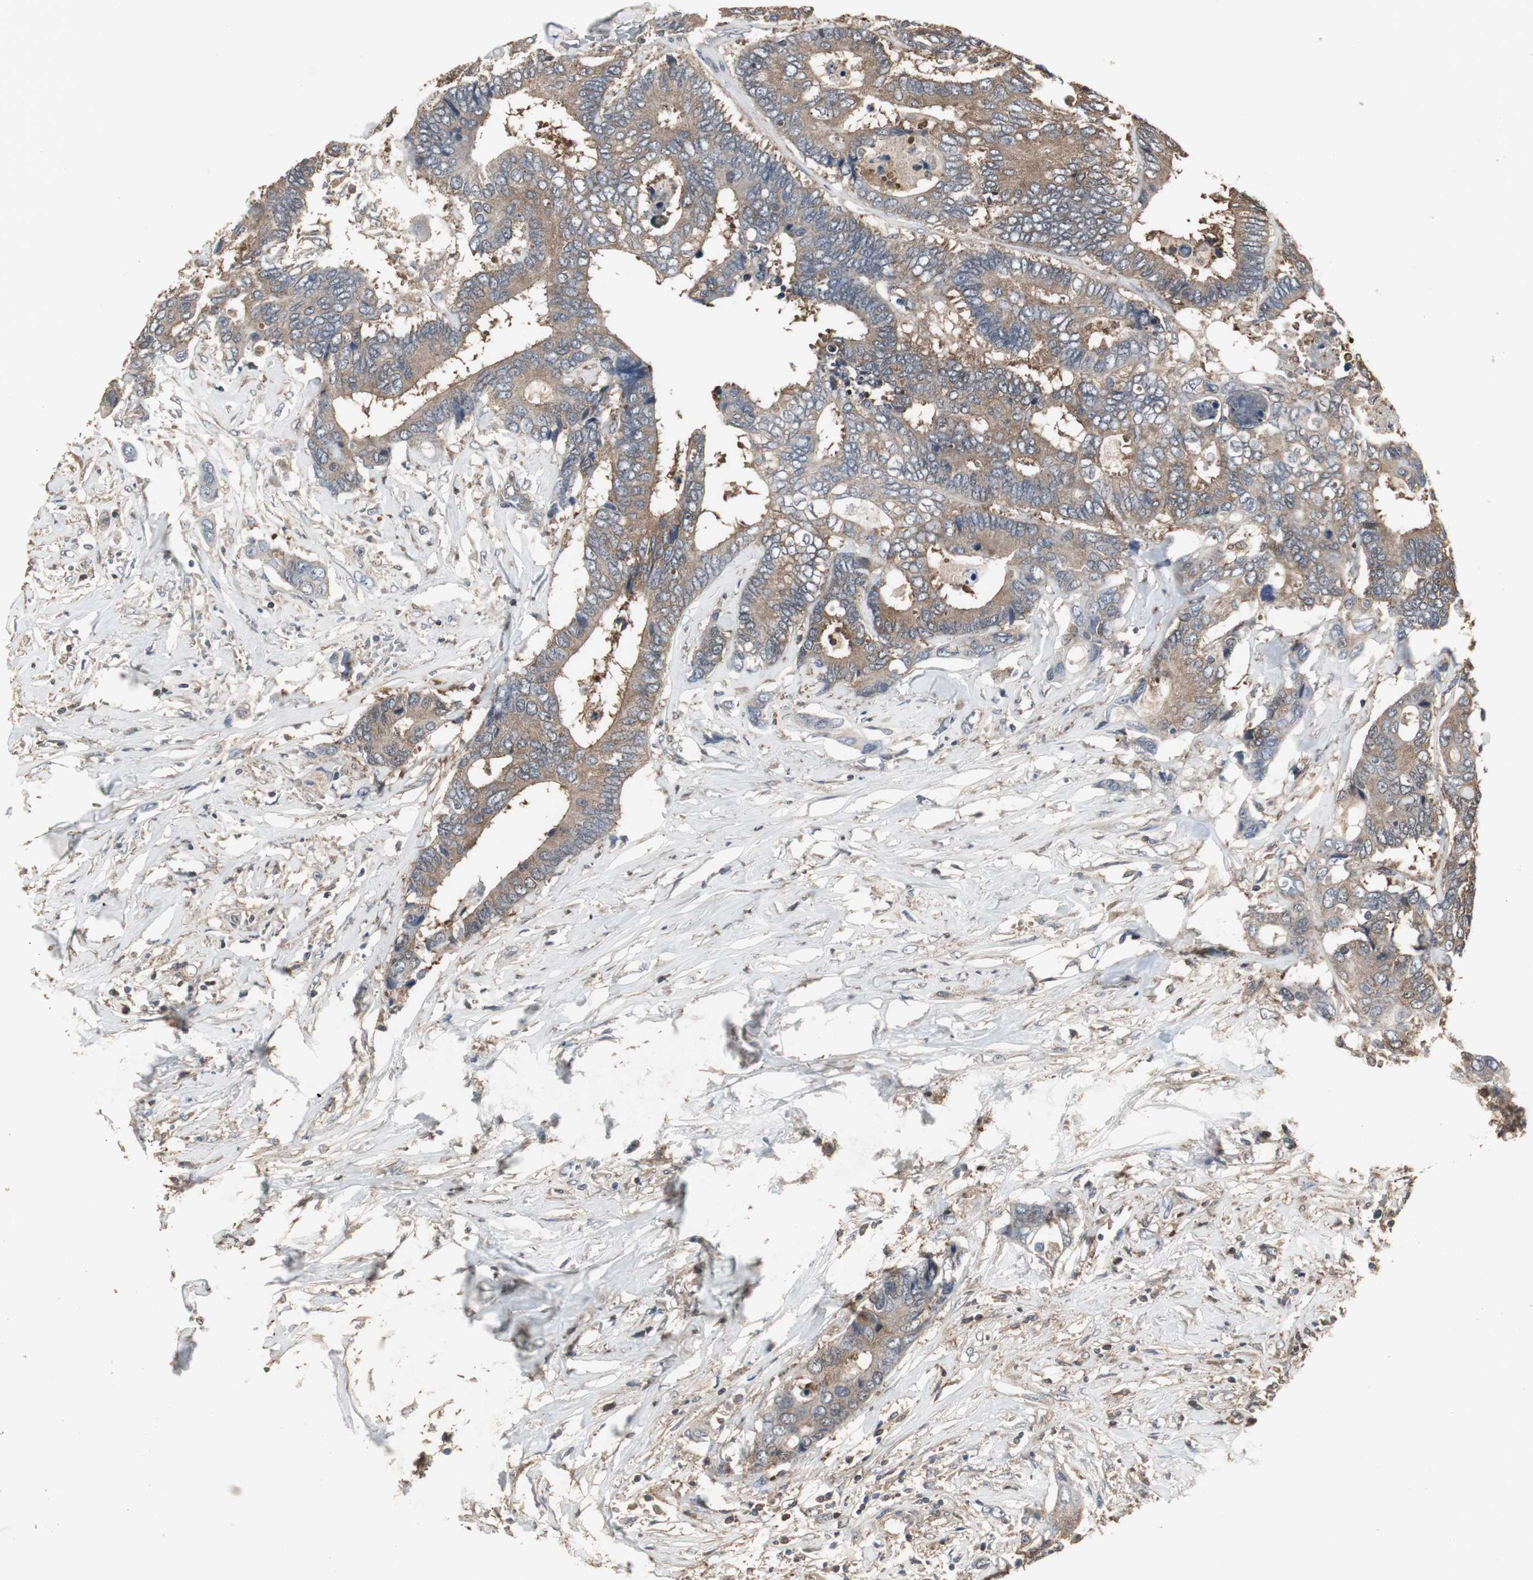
{"staining": {"intensity": "moderate", "quantity": ">75%", "location": "cytoplasmic/membranous"}, "tissue": "colorectal cancer", "cell_type": "Tumor cells", "image_type": "cancer", "snomed": [{"axis": "morphology", "description": "Adenocarcinoma, NOS"}, {"axis": "topography", "description": "Rectum"}], "caption": "Protein expression analysis of human colorectal cancer reveals moderate cytoplasmic/membranous positivity in about >75% of tumor cells. (IHC, brightfield microscopy, high magnification).", "gene": "HPRT1", "patient": {"sex": "male", "age": 55}}